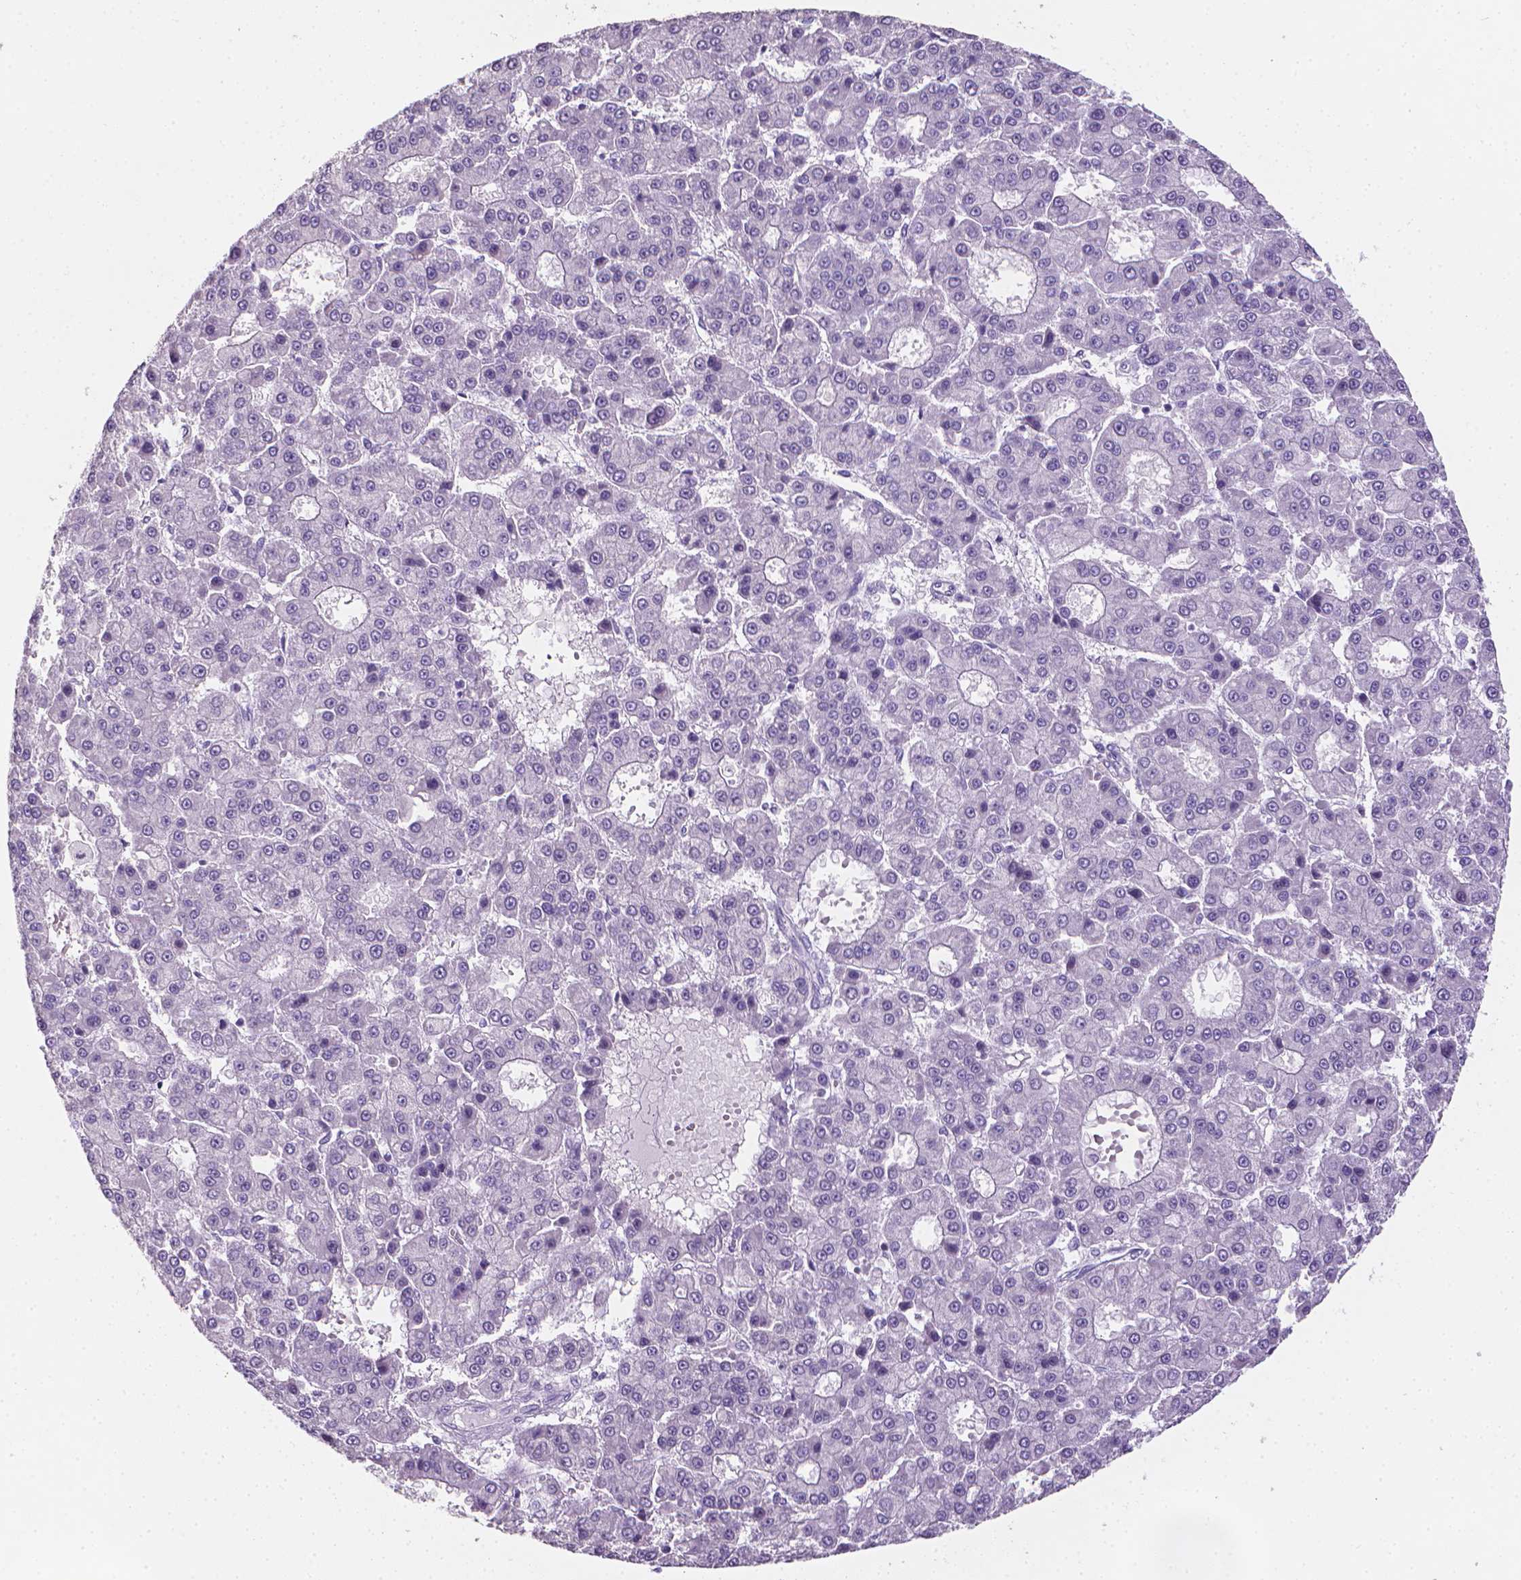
{"staining": {"intensity": "negative", "quantity": "none", "location": "none"}, "tissue": "liver cancer", "cell_type": "Tumor cells", "image_type": "cancer", "snomed": [{"axis": "morphology", "description": "Carcinoma, Hepatocellular, NOS"}, {"axis": "topography", "description": "Liver"}], "caption": "Tumor cells are negative for brown protein staining in liver hepatocellular carcinoma.", "gene": "XPNPEP2", "patient": {"sex": "male", "age": 70}}